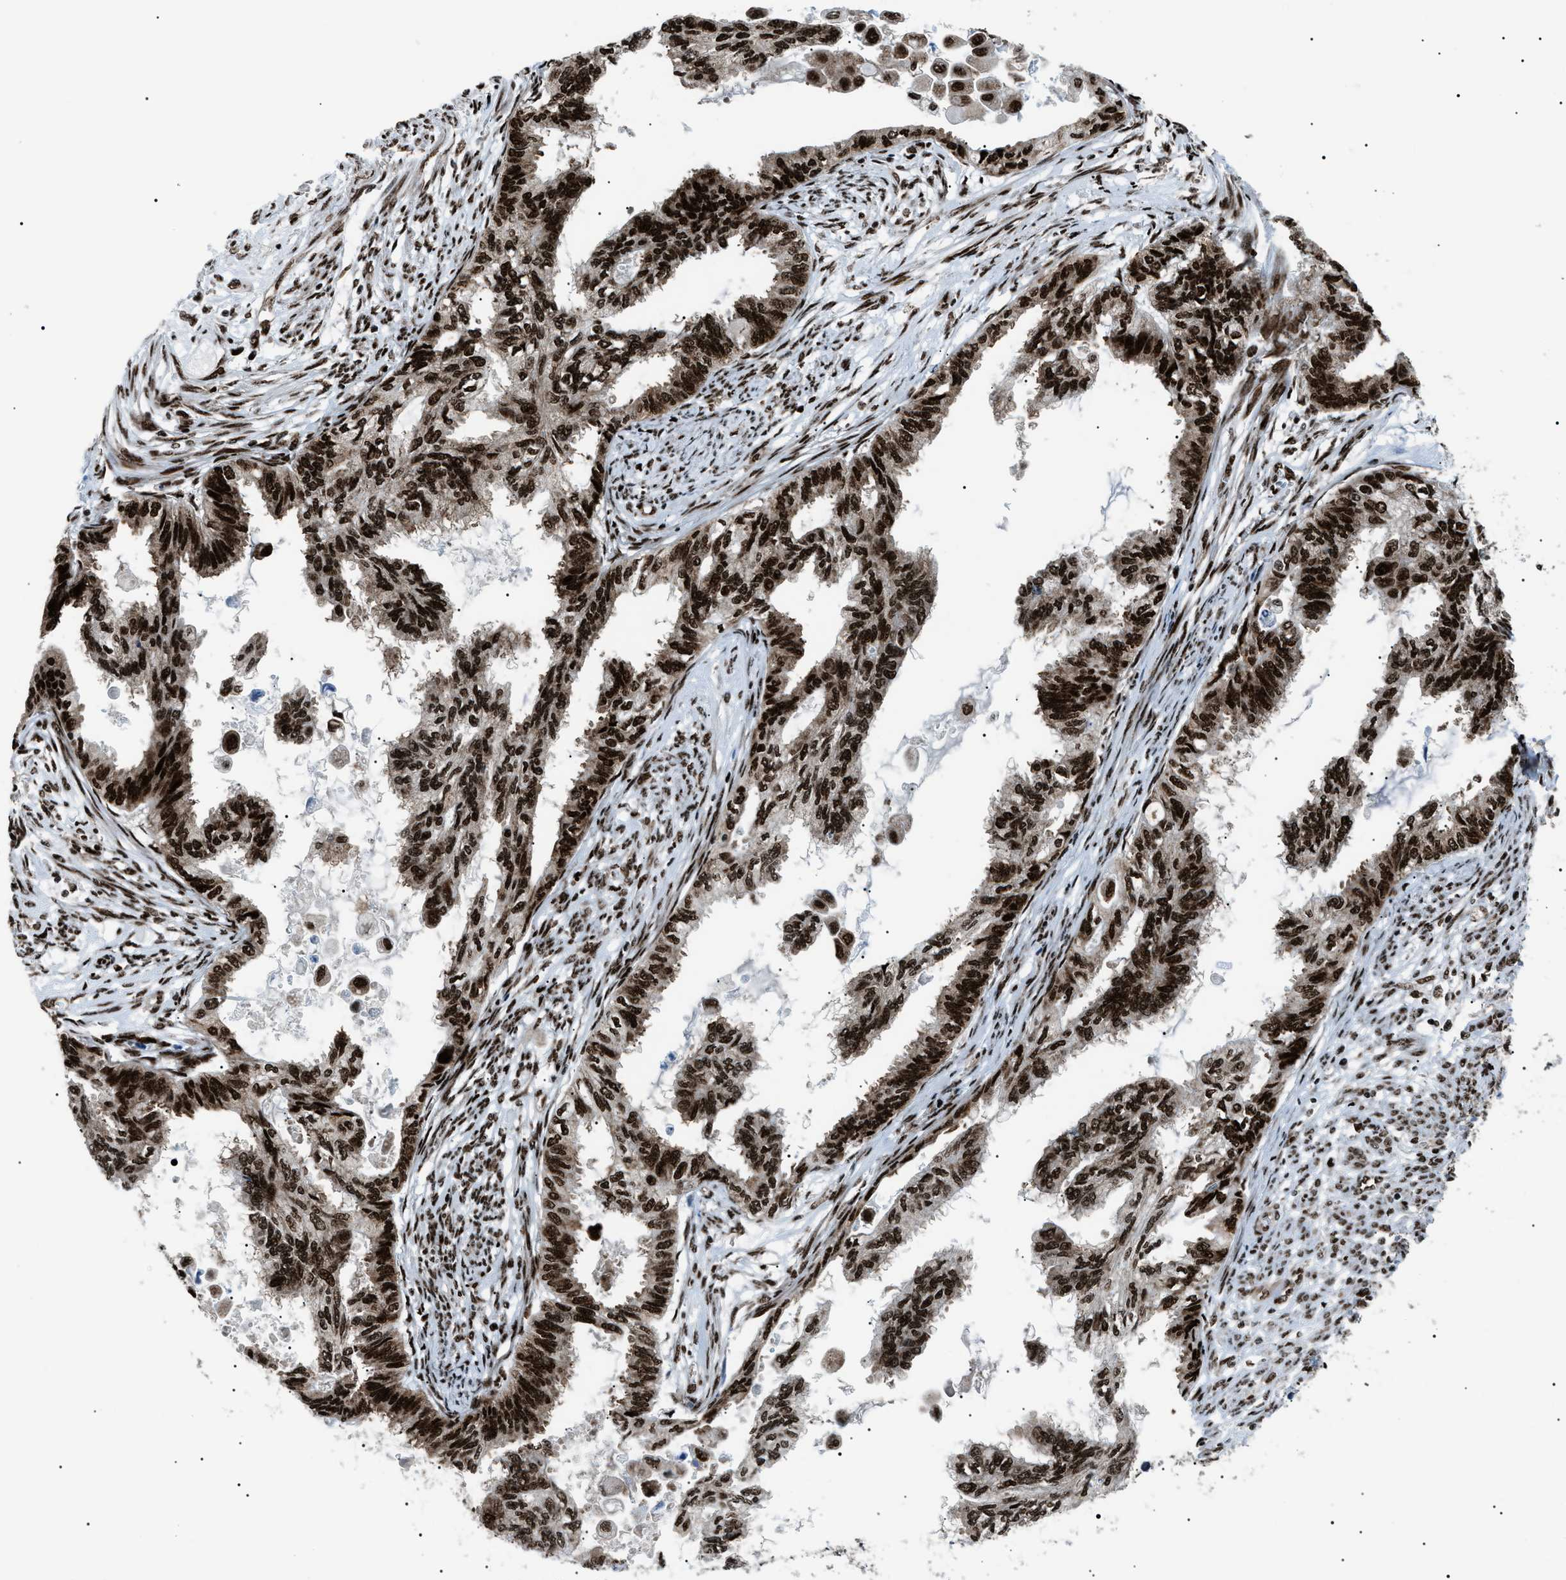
{"staining": {"intensity": "strong", "quantity": ">75%", "location": "nuclear"}, "tissue": "cervical cancer", "cell_type": "Tumor cells", "image_type": "cancer", "snomed": [{"axis": "morphology", "description": "Normal tissue, NOS"}, {"axis": "morphology", "description": "Adenocarcinoma, NOS"}, {"axis": "topography", "description": "Cervix"}, {"axis": "topography", "description": "Endometrium"}], "caption": "Approximately >75% of tumor cells in human cervical cancer demonstrate strong nuclear protein positivity as visualized by brown immunohistochemical staining.", "gene": "HNRNPK", "patient": {"sex": "female", "age": 86}}